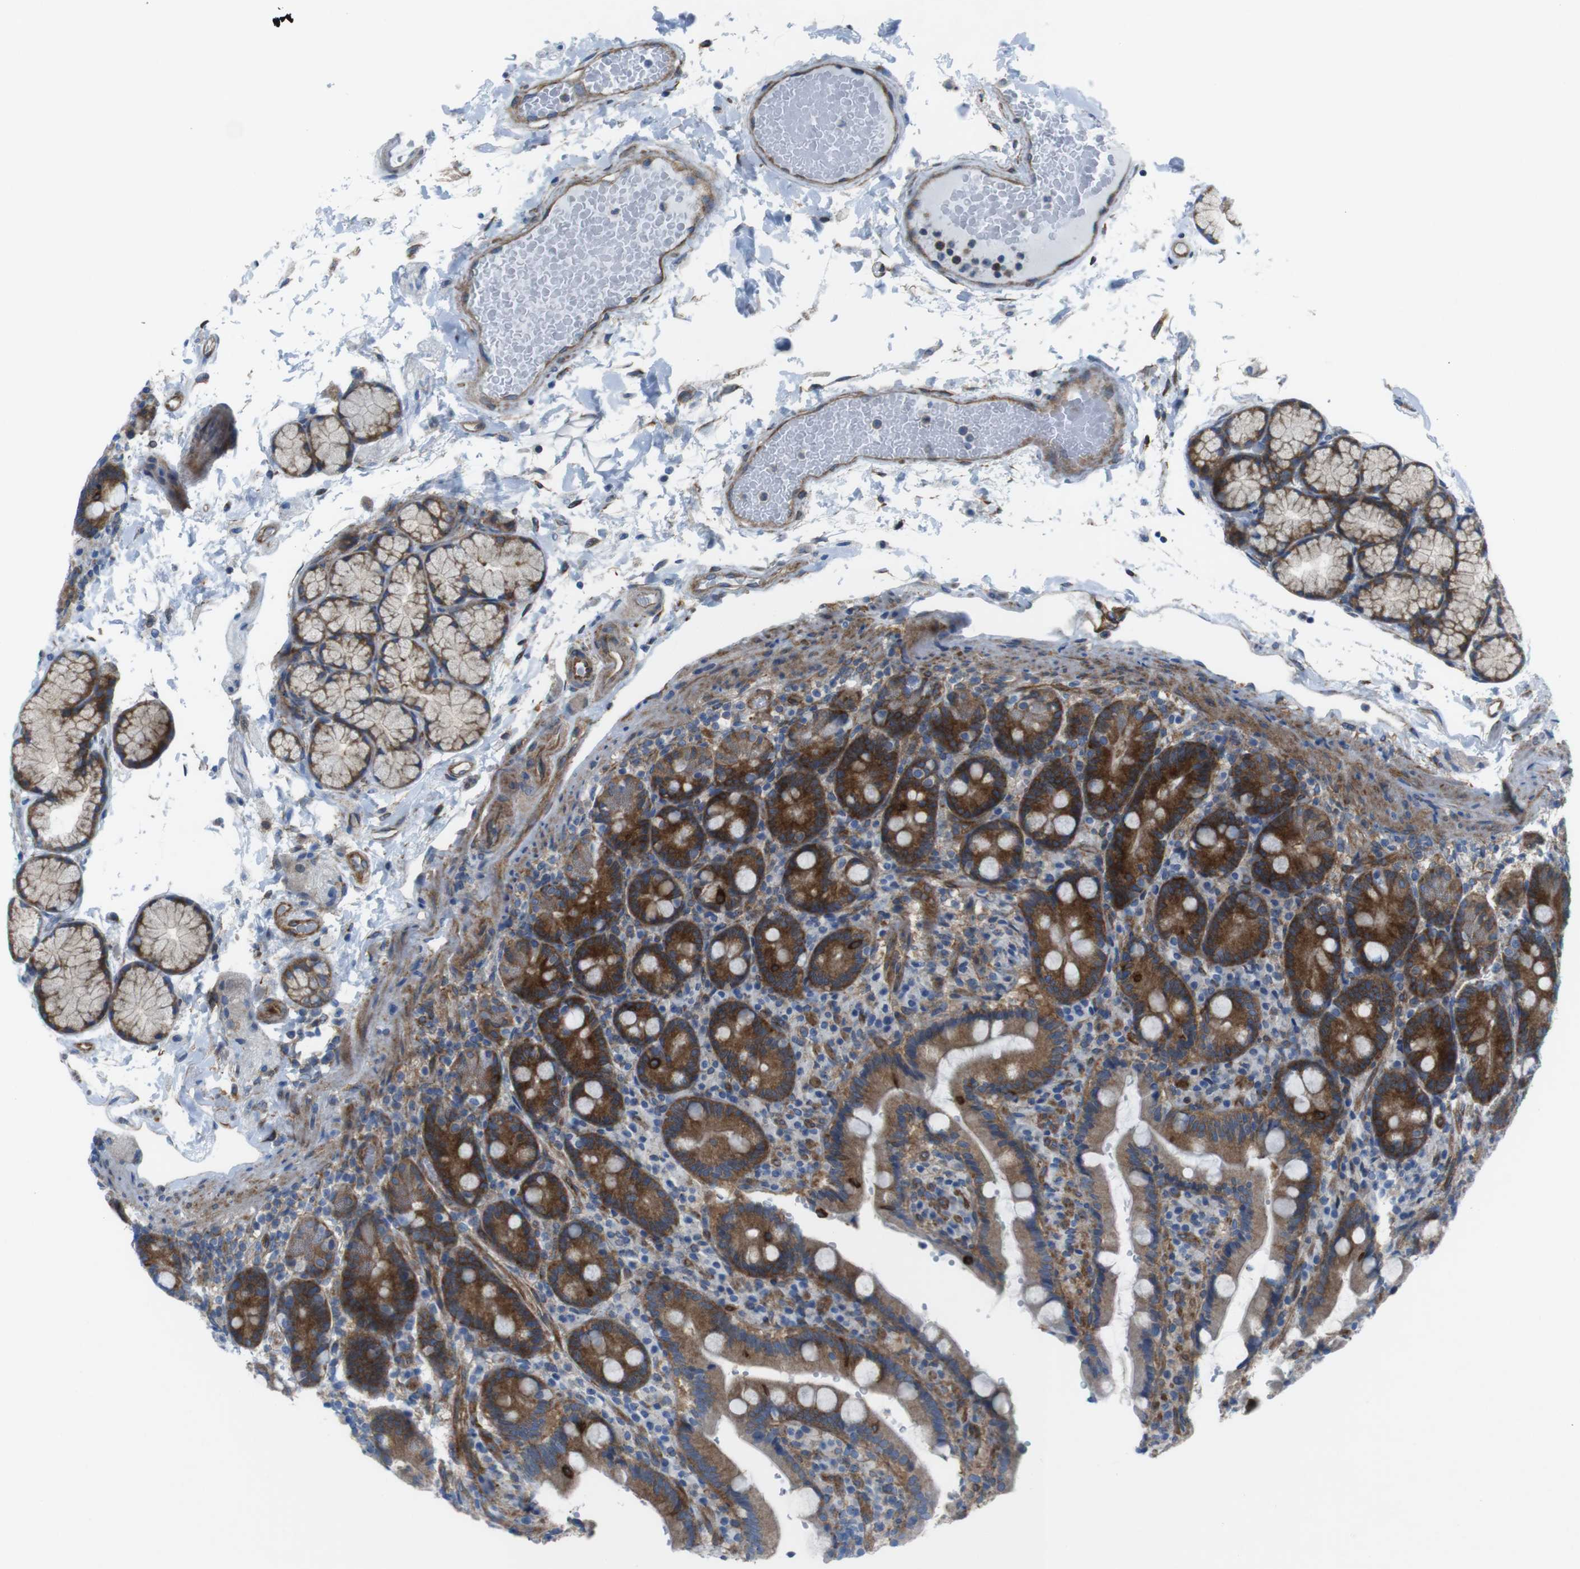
{"staining": {"intensity": "strong", "quantity": ">75%", "location": "cytoplasmic/membranous"}, "tissue": "duodenum", "cell_type": "Glandular cells", "image_type": "normal", "snomed": [{"axis": "morphology", "description": "Normal tissue, NOS"}, {"axis": "topography", "description": "Small intestine, NOS"}], "caption": "DAB (3,3'-diaminobenzidine) immunohistochemical staining of unremarkable human duodenum shows strong cytoplasmic/membranous protein positivity in about >75% of glandular cells.", "gene": "DIAPH2", "patient": {"sex": "female", "age": 71}}